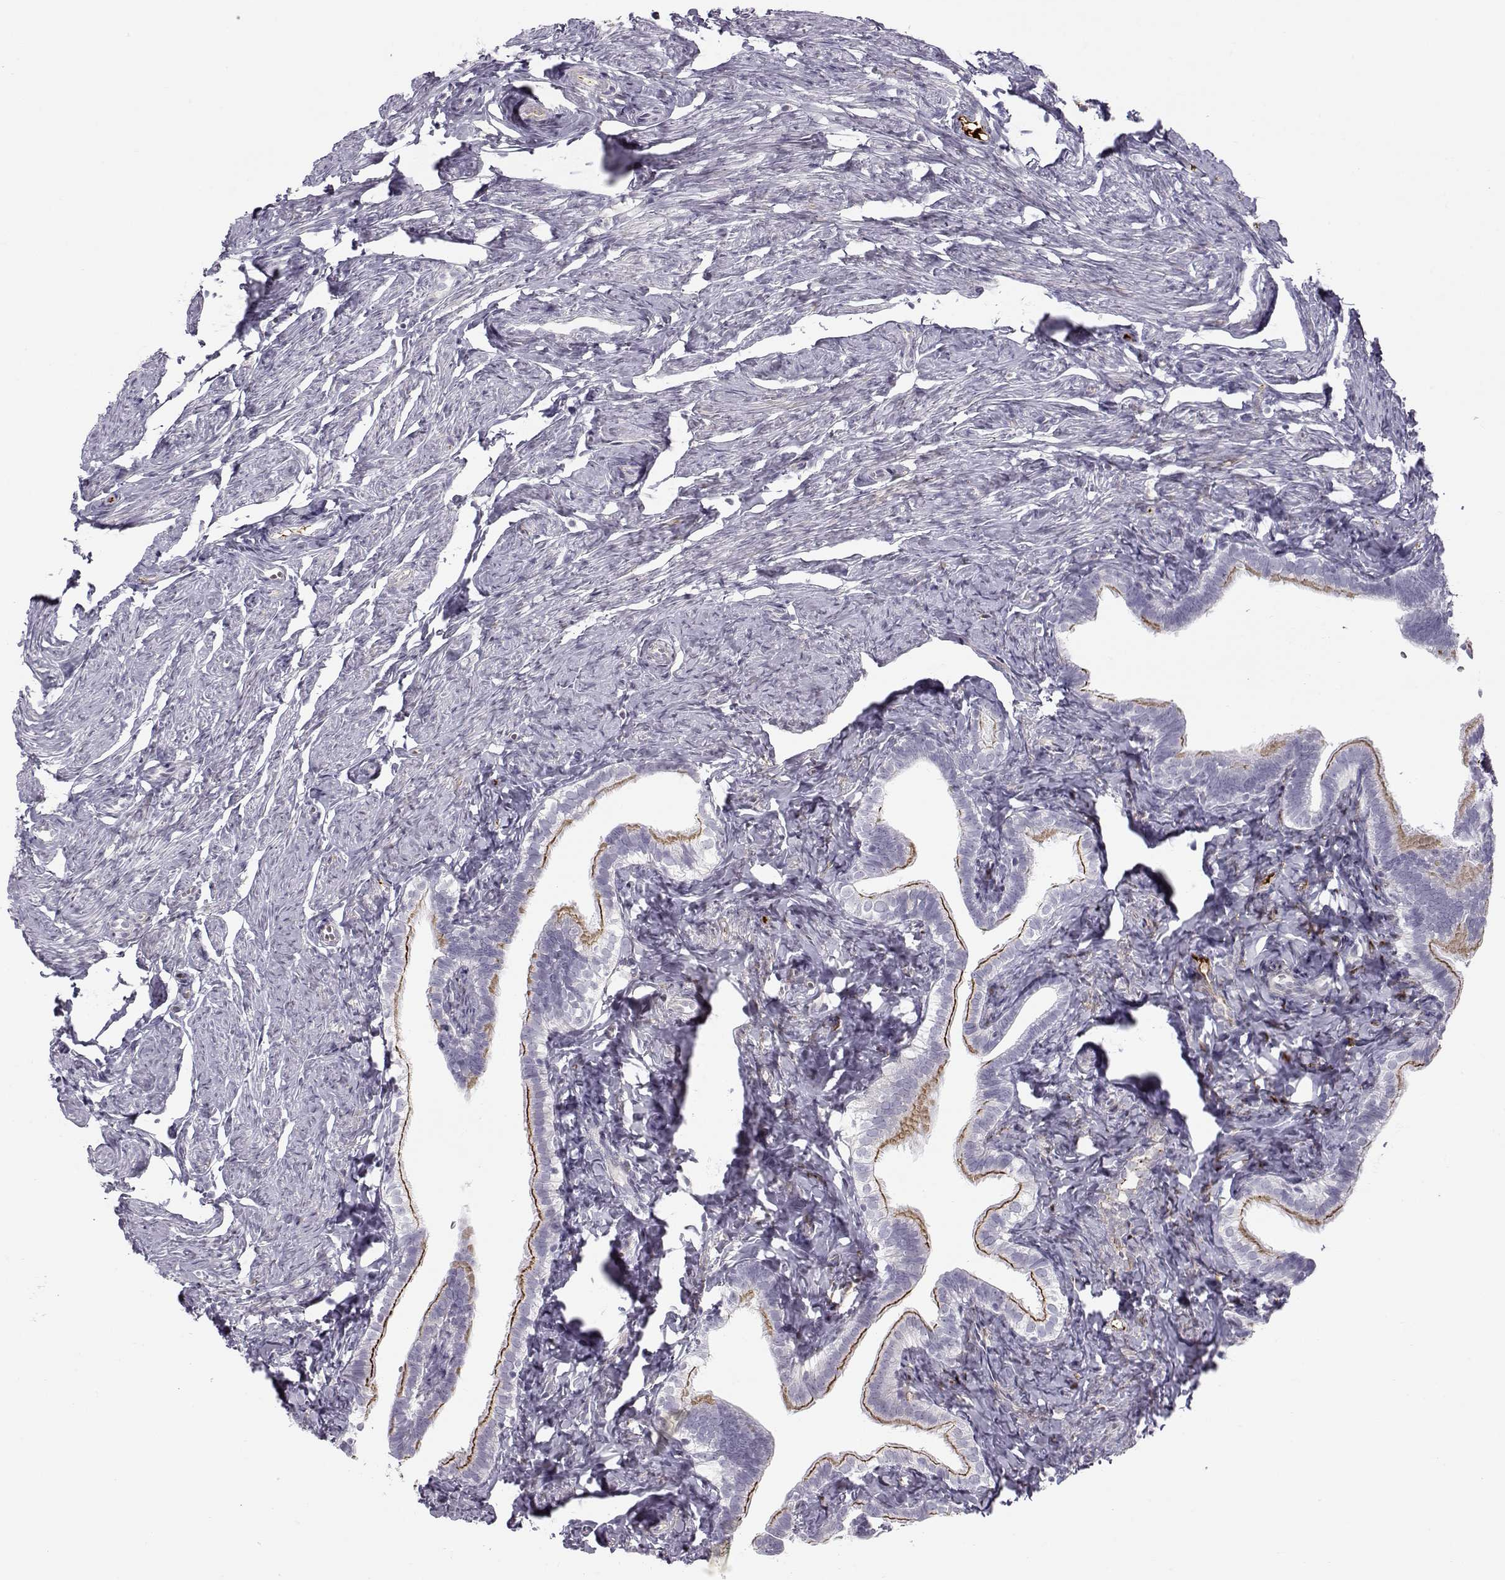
{"staining": {"intensity": "strong", "quantity": "25%-75%", "location": "cytoplasmic/membranous"}, "tissue": "fallopian tube", "cell_type": "Glandular cells", "image_type": "normal", "snomed": [{"axis": "morphology", "description": "Normal tissue, NOS"}, {"axis": "topography", "description": "Fallopian tube"}], "caption": "An image showing strong cytoplasmic/membranous expression in about 25%-75% of glandular cells in benign fallopian tube, as visualized by brown immunohistochemical staining.", "gene": "PABPC1L2A", "patient": {"sex": "female", "age": 41}}